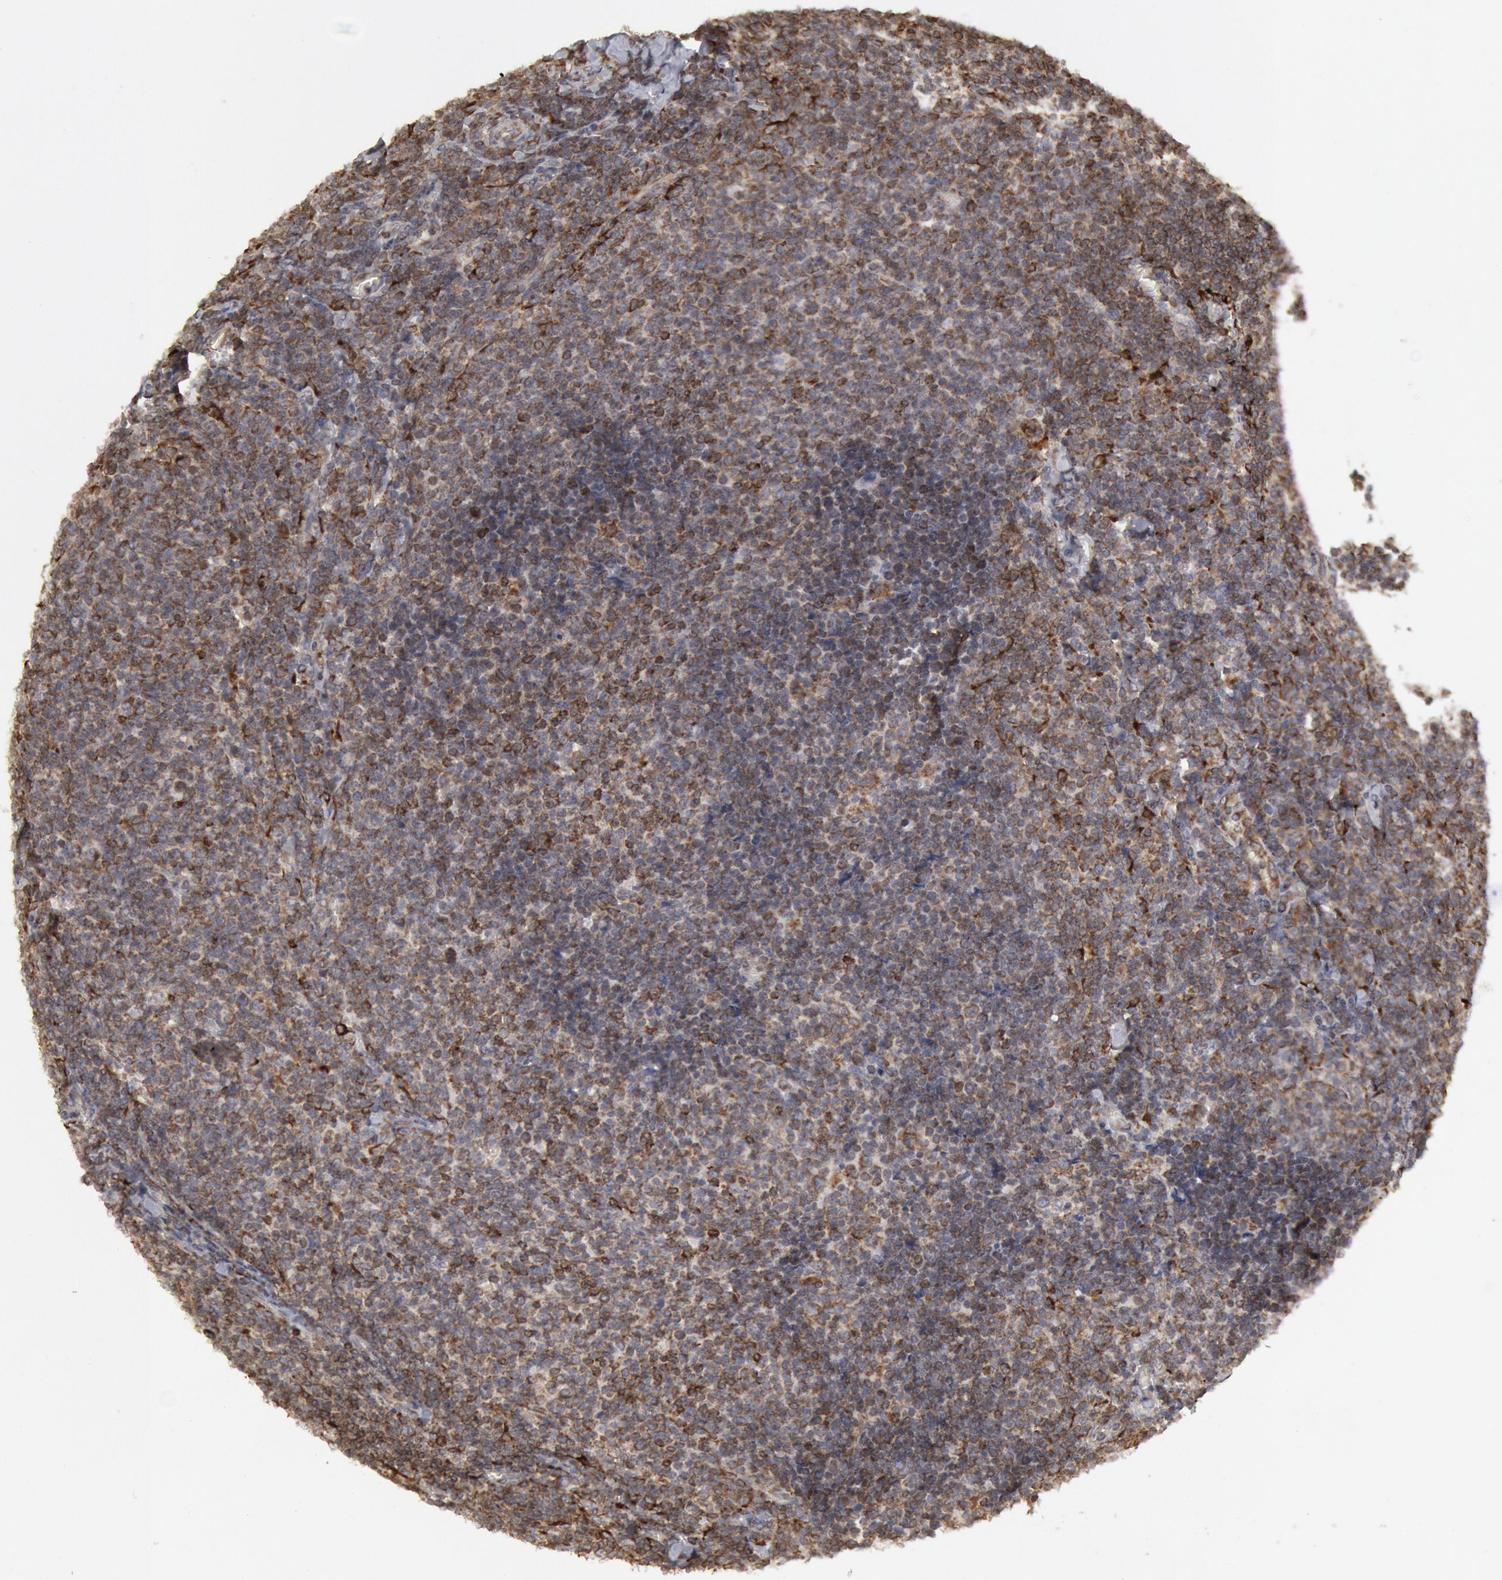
{"staining": {"intensity": "weak", "quantity": ">75%", "location": "cytoplasmic/membranous"}, "tissue": "lymphoma", "cell_type": "Tumor cells", "image_type": "cancer", "snomed": [{"axis": "morphology", "description": "Malignant lymphoma, non-Hodgkin's type, Low grade"}, {"axis": "topography", "description": "Lymph node"}], "caption": "Tumor cells display weak cytoplasmic/membranous staining in about >75% of cells in lymphoma. The staining was performed using DAB, with brown indicating positive protein expression. Nuclei are stained blue with hematoxylin.", "gene": "OSBPL8", "patient": {"sex": "male", "age": 74}}